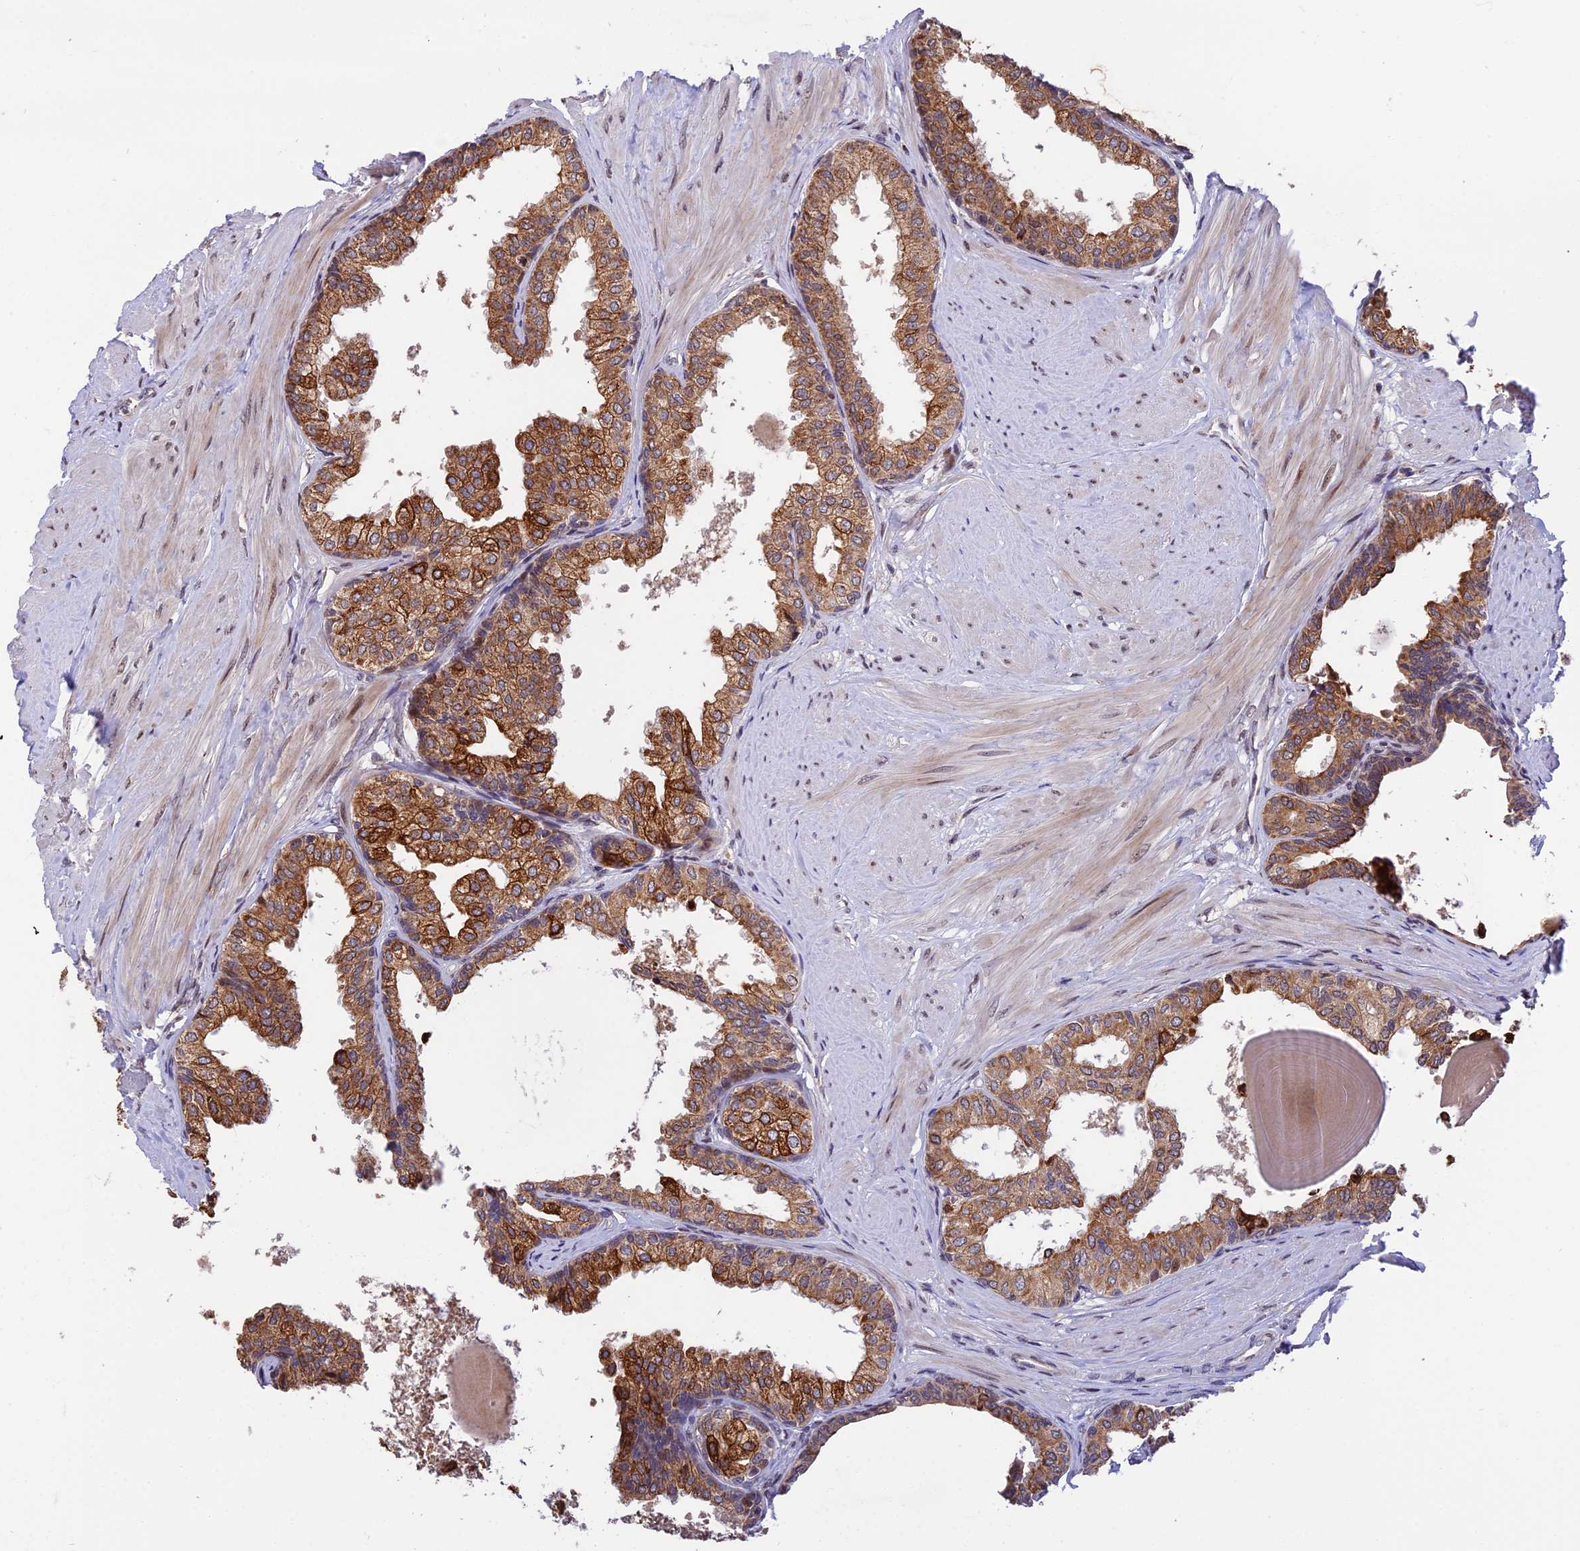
{"staining": {"intensity": "moderate", "quantity": ">75%", "location": "cytoplasmic/membranous"}, "tissue": "prostate", "cell_type": "Glandular cells", "image_type": "normal", "snomed": [{"axis": "morphology", "description": "Normal tissue, NOS"}, {"axis": "topography", "description": "Prostate"}], "caption": "A medium amount of moderate cytoplasmic/membranous positivity is identified in about >75% of glandular cells in unremarkable prostate. (DAB (3,3'-diaminobenzidine) IHC with brightfield microscopy, high magnification).", "gene": "RERGL", "patient": {"sex": "male", "age": 48}}